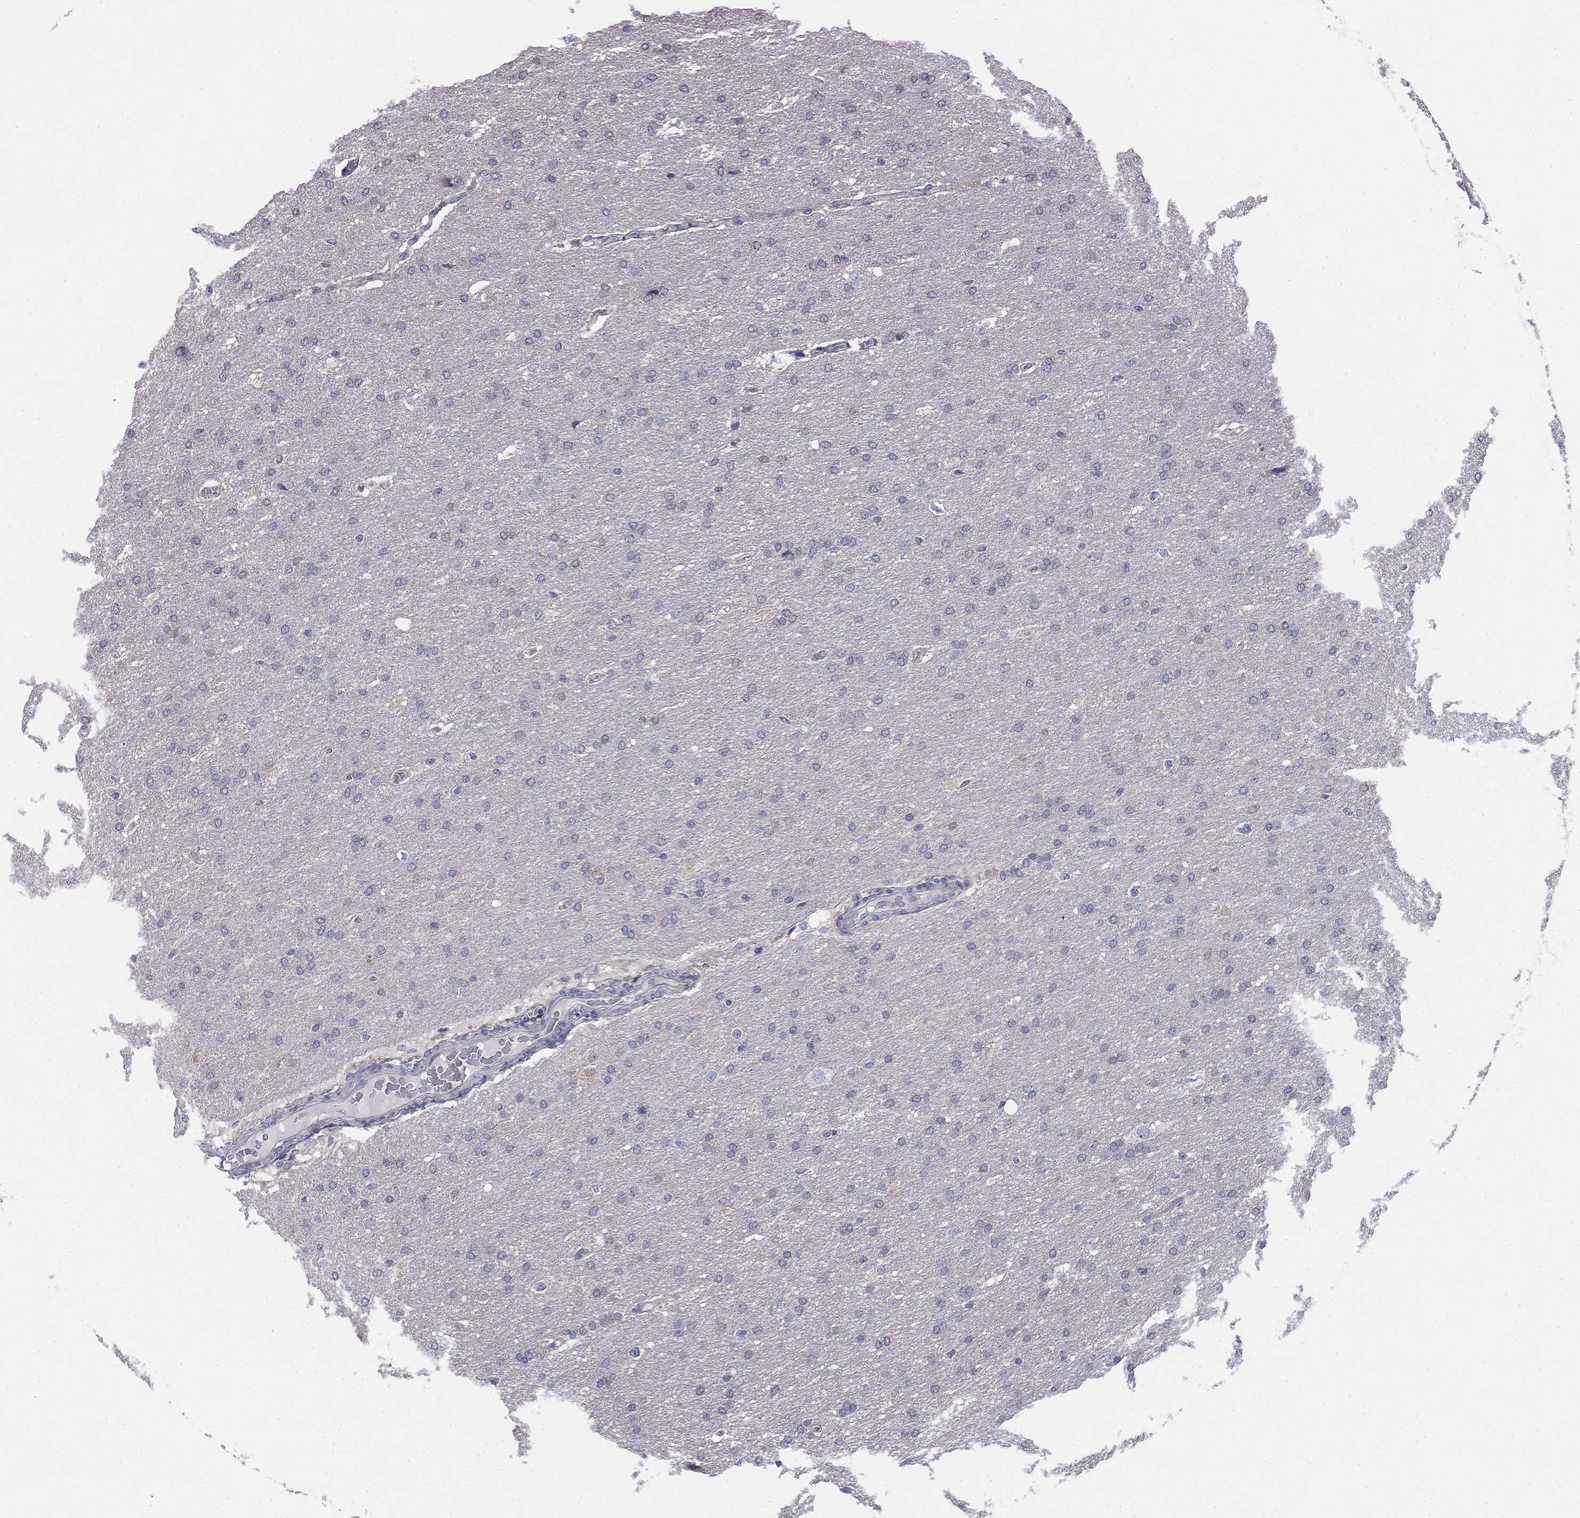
{"staining": {"intensity": "negative", "quantity": "none", "location": "none"}, "tissue": "glioma", "cell_type": "Tumor cells", "image_type": "cancer", "snomed": [{"axis": "morphology", "description": "Glioma, malignant, Low grade"}, {"axis": "topography", "description": "Brain"}], "caption": "Tumor cells show no significant staining in malignant glioma (low-grade). (Immunohistochemistry, brightfield microscopy, high magnification).", "gene": "SLC2A9", "patient": {"sex": "female", "age": 37}}